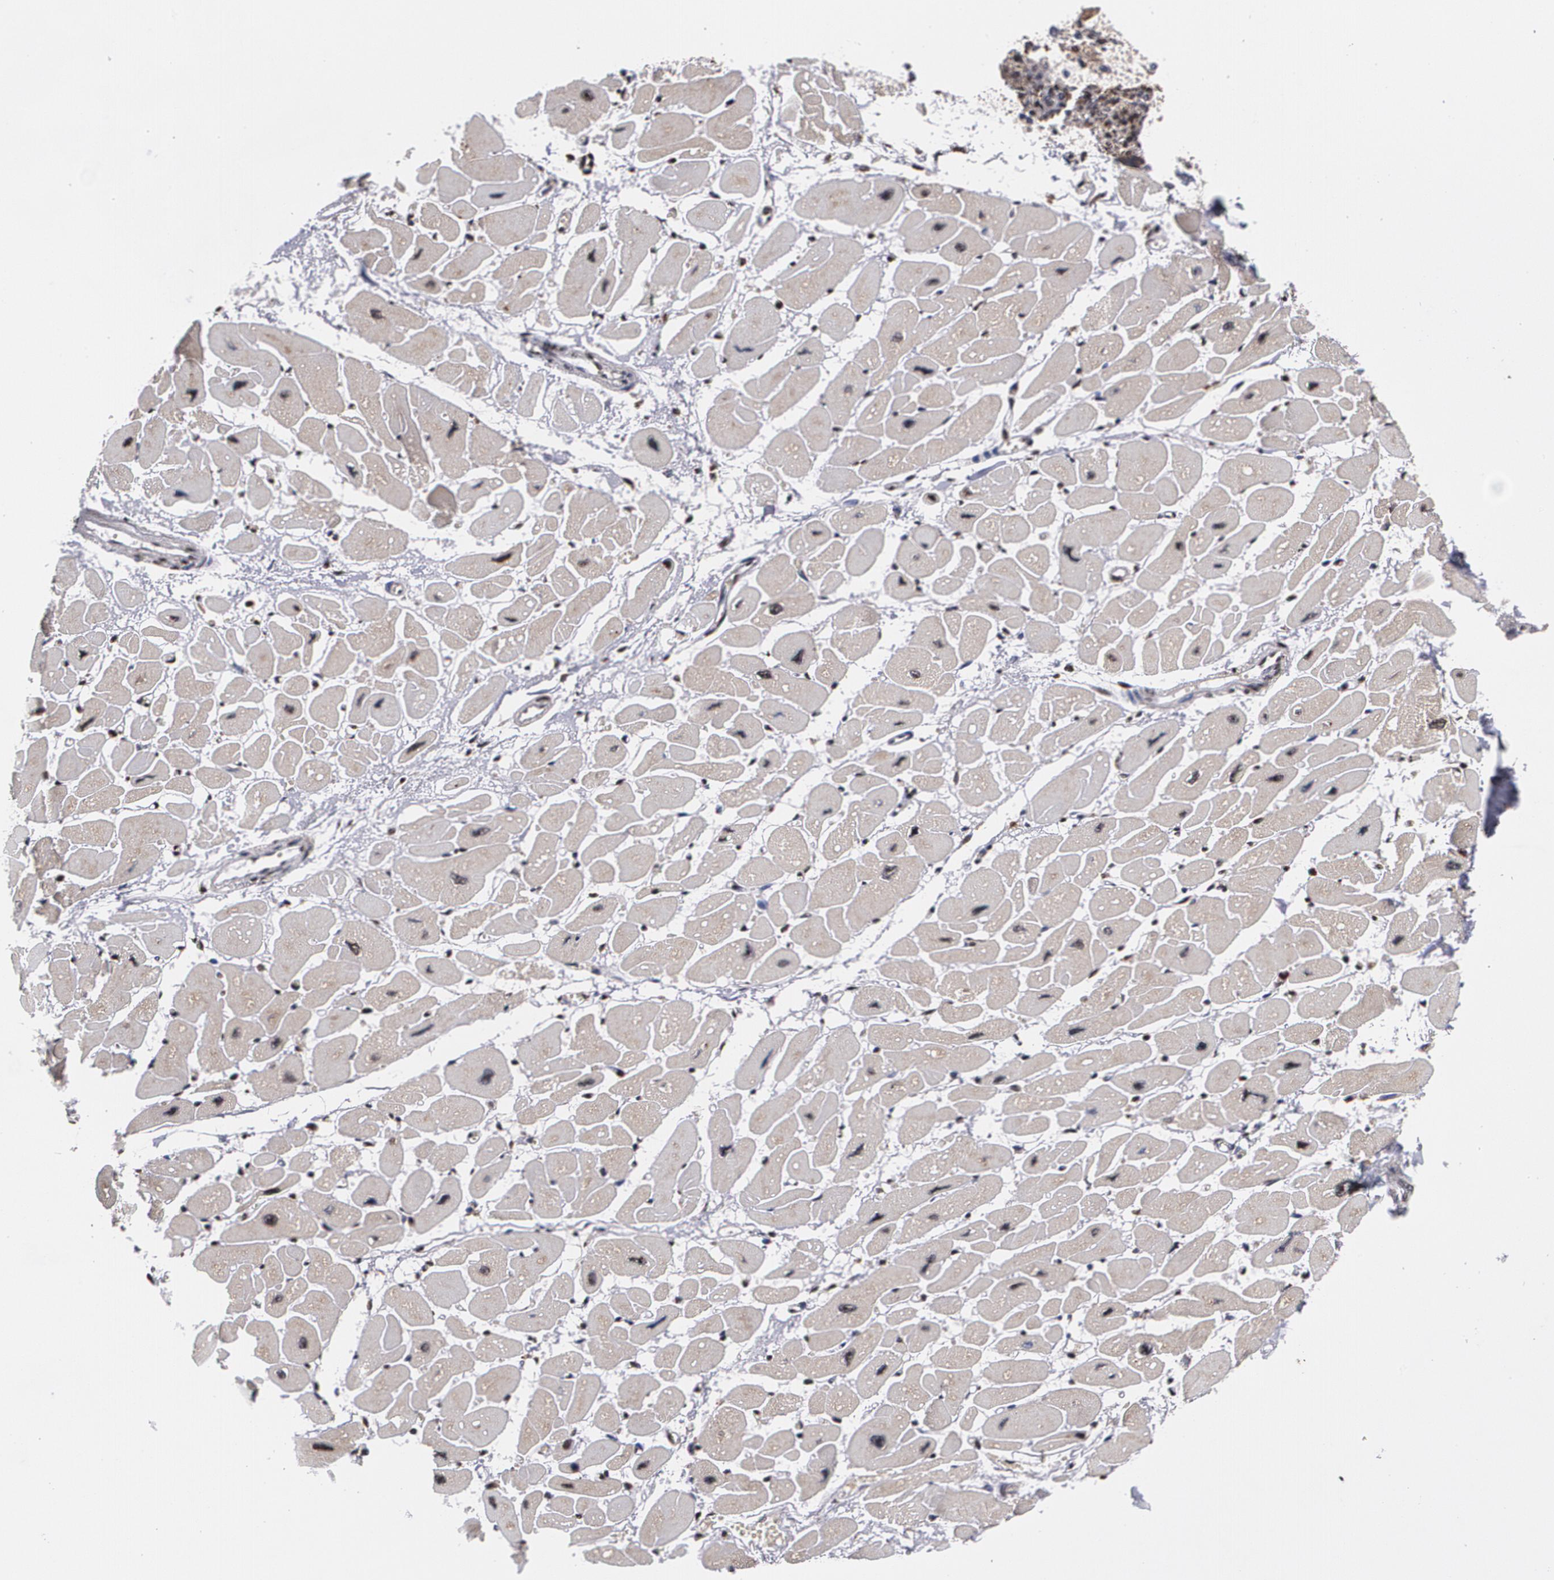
{"staining": {"intensity": "weak", "quantity": "25%-75%", "location": "nuclear"}, "tissue": "heart muscle", "cell_type": "Cardiomyocytes", "image_type": "normal", "snomed": [{"axis": "morphology", "description": "Normal tissue, NOS"}, {"axis": "topography", "description": "Heart"}], "caption": "This image reveals IHC staining of normal human heart muscle, with low weak nuclear staining in about 25%-75% of cardiomyocytes.", "gene": "MVP", "patient": {"sex": "female", "age": 54}}